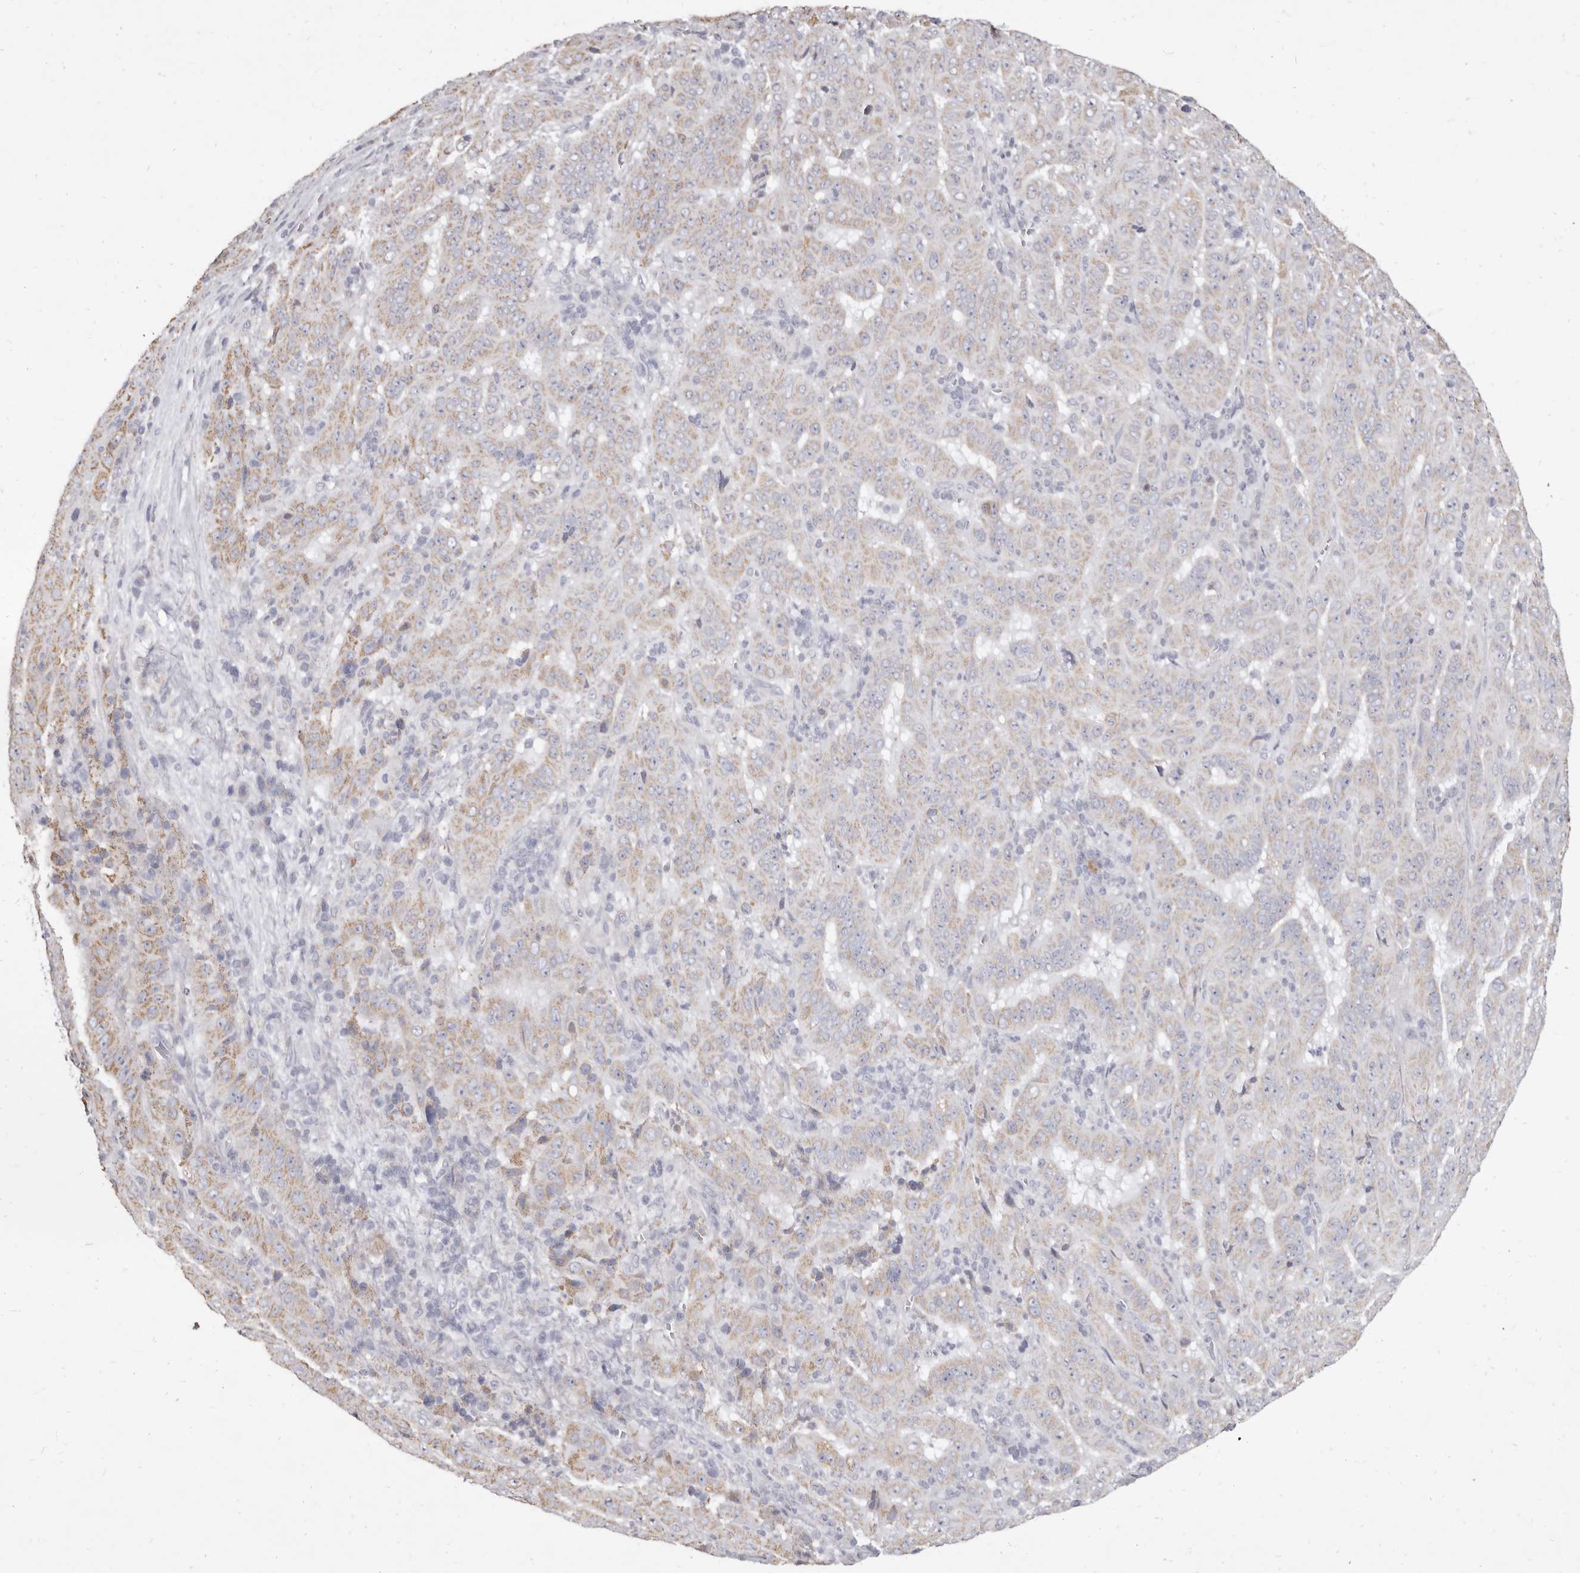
{"staining": {"intensity": "weak", "quantity": ">75%", "location": "cytoplasmic/membranous"}, "tissue": "pancreatic cancer", "cell_type": "Tumor cells", "image_type": "cancer", "snomed": [{"axis": "morphology", "description": "Adenocarcinoma, NOS"}, {"axis": "topography", "description": "Pancreas"}], "caption": "Adenocarcinoma (pancreatic) stained for a protein demonstrates weak cytoplasmic/membranous positivity in tumor cells.", "gene": "CYP2E1", "patient": {"sex": "male", "age": 63}}